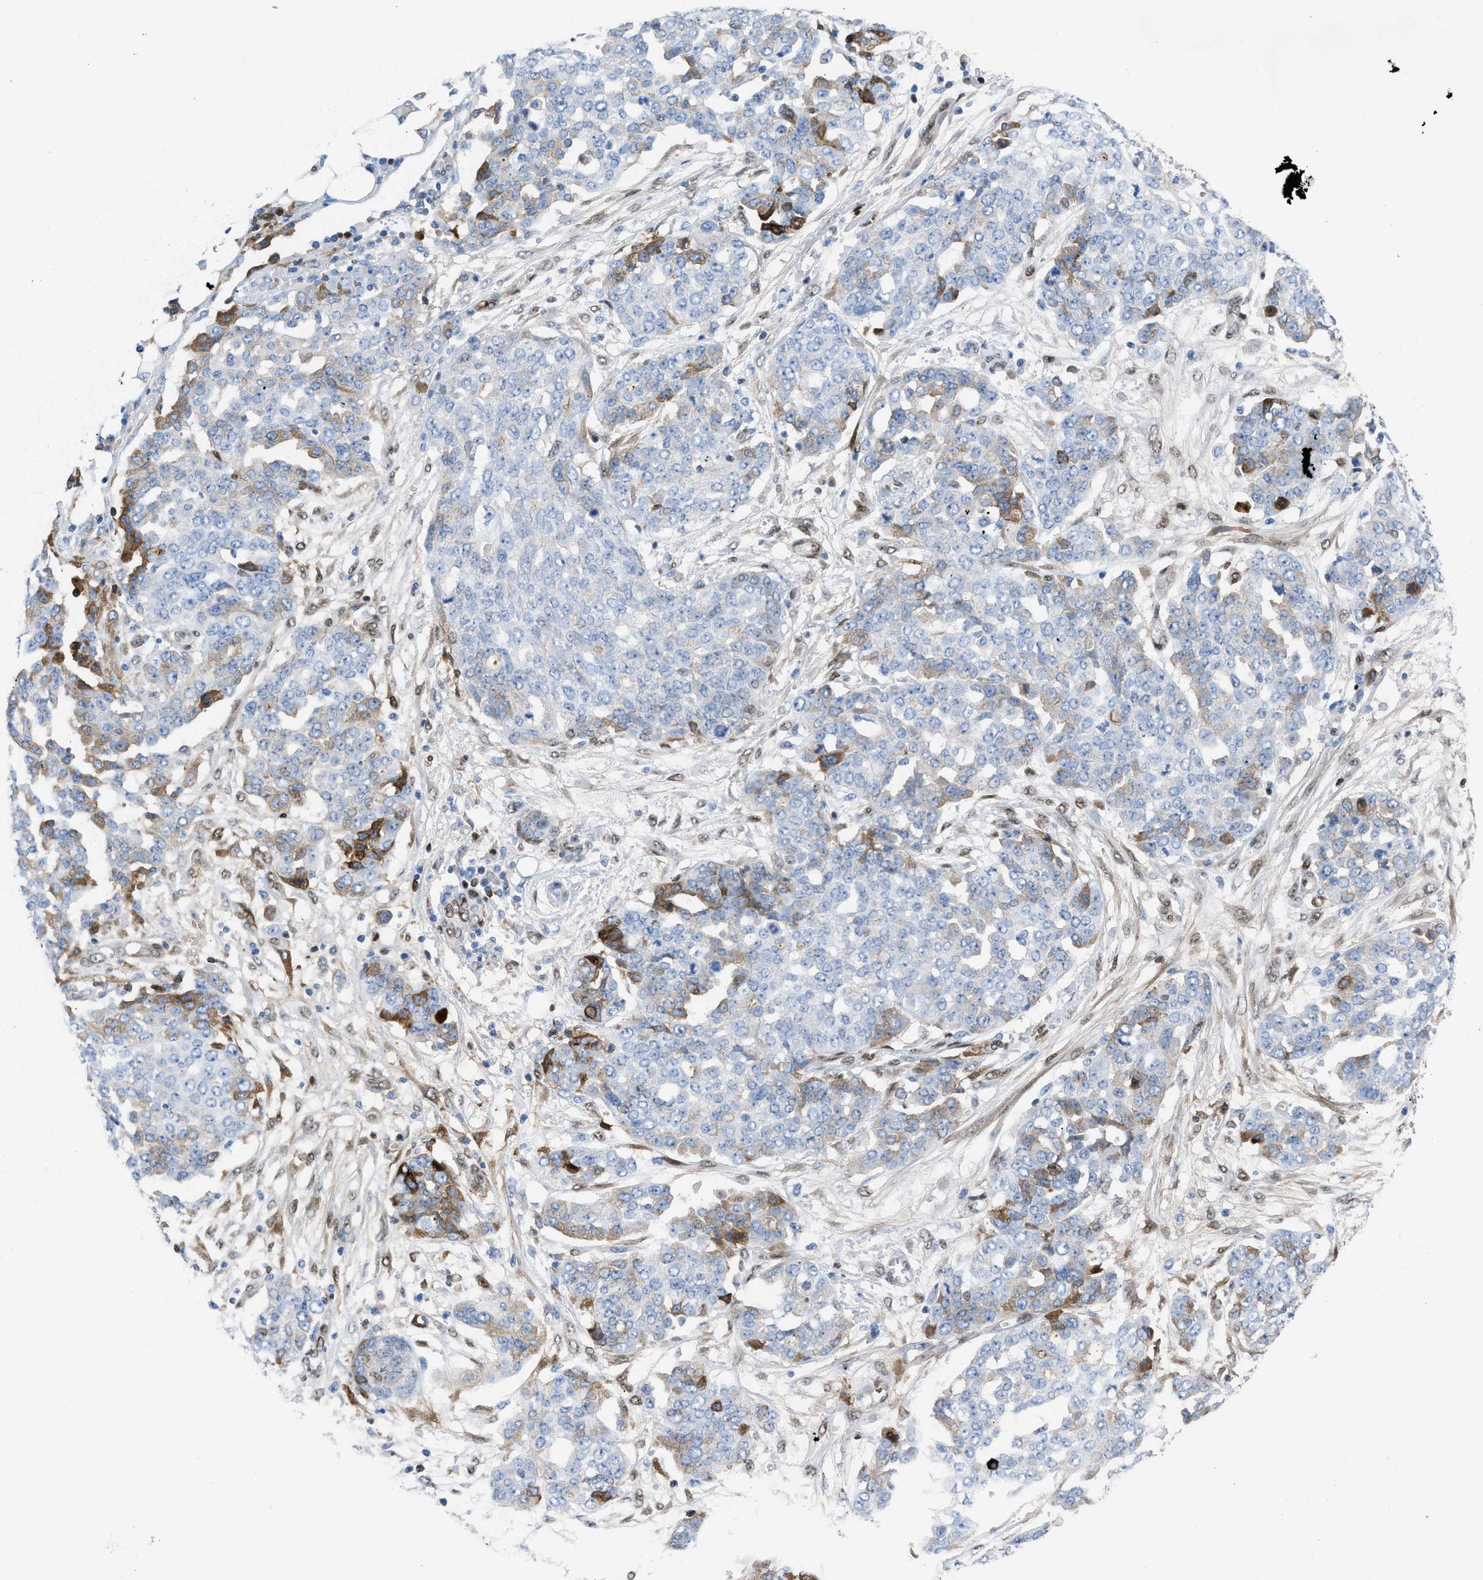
{"staining": {"intensity": "moderate", "quantity": "<25%", "location": "cytoplasmic/membranous"}, "tissue": "ovarian cancer", "cell_type": "Tumor cells", "image_type": "cancer", "snomed": [{"axis": "morphology", "description": "Cystadenocarcinoma, serous, NOS"}, {"axis": "topography", "description": "Soft tissue"}, {"axis": "topography", "description": "Ovary"}], "caption": "Serous cystadenocarcinoma (ovarian) stained with a brown dye exhibits moderate cytoplasmic/membranous positive staining in about <25% of tumor cells.", "gene": "LEF1", "patient": {"sex": "female", "age": 57}}